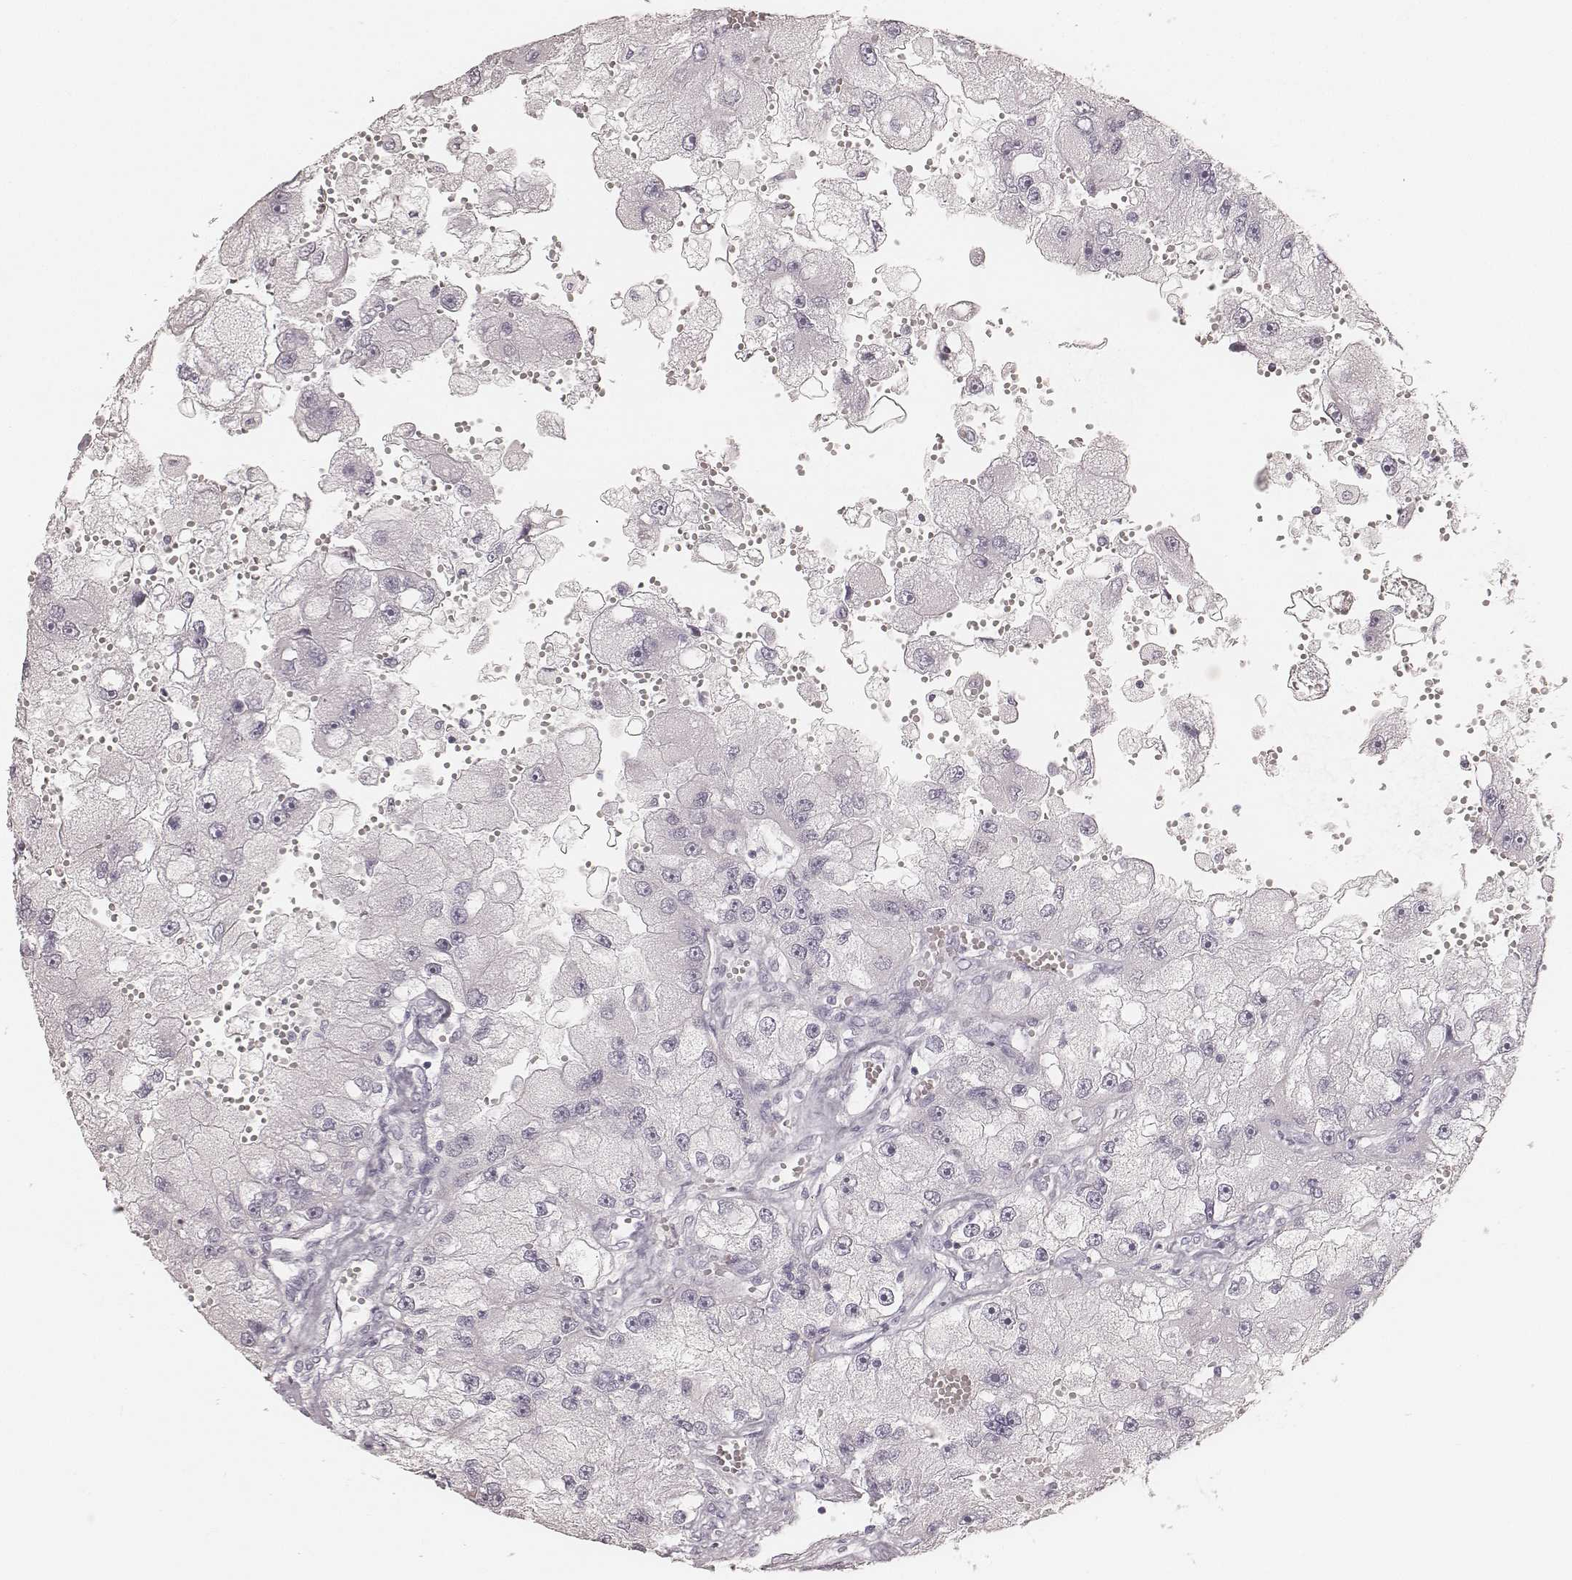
{"staining": {"intensity": "negative", "quantity": "none", "location": "none"}, "tissue": "renal cancer", "cell_type": "Tumor cells", "image_type": "cancer", "snomed": [{"axis": "morphology", "description": "Adenocarcinoma, NOS"}, {"axis": "topography", "description": "Kidney"}], "caption": "Immunohistochemical staining of human renal cancer shows no significant expression in tumor cells.", "gene": "KRT26", "patient": {"sex": "male", "age": 63}}